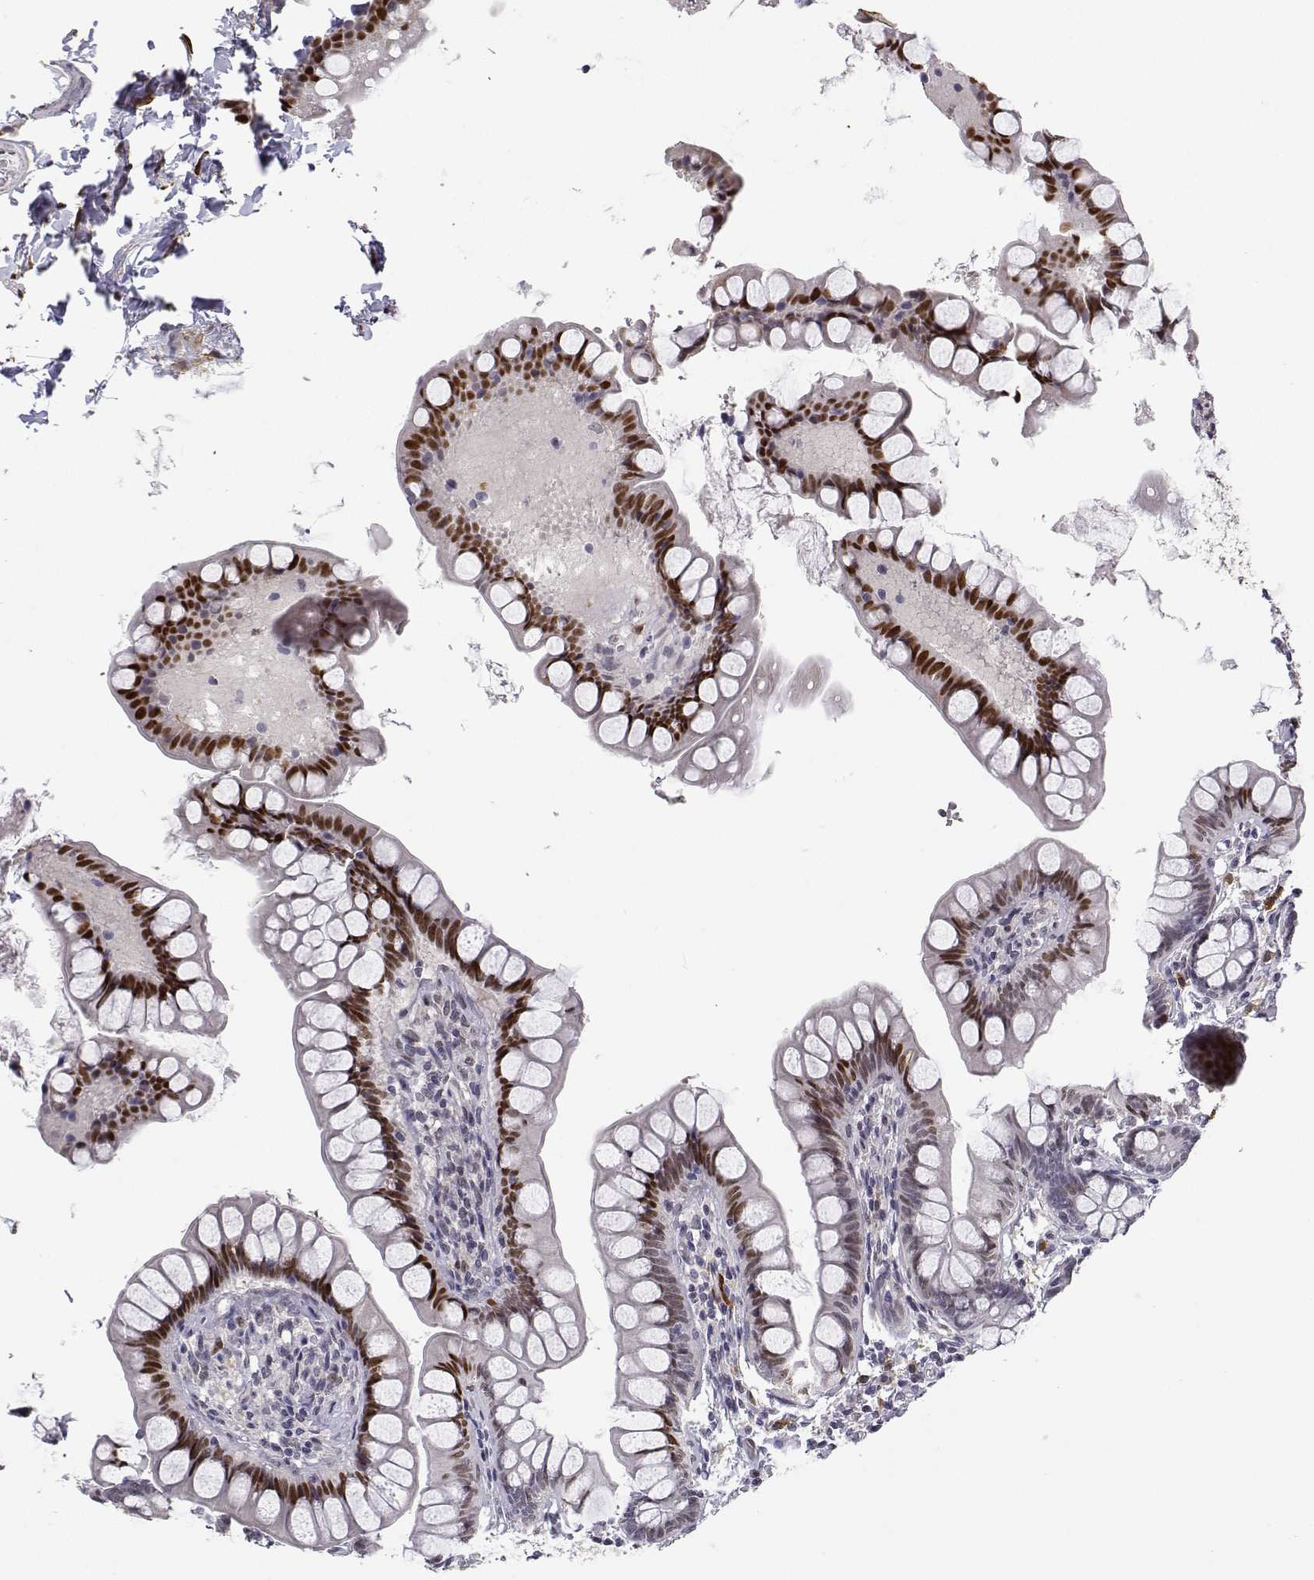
{"staining": {"intensity": "strong", "quantity": "25%-75%", "location": "nuclear"}, "tissue": "small intestine", "cell_type": "Glandular cells", "image_type": "normal", "snomed": [{"axis": "morphology", "description": "Normal tissue, NOS"}, {"axis": "topography", "description": "Small intestine"}], "caption": "The micrograph shows a brown stain indicating the presence of a protein in the nuclear of glandular cells in small intestine.", "gene": "PHGDH", "patient": {"sex": "male", "age": 70}}